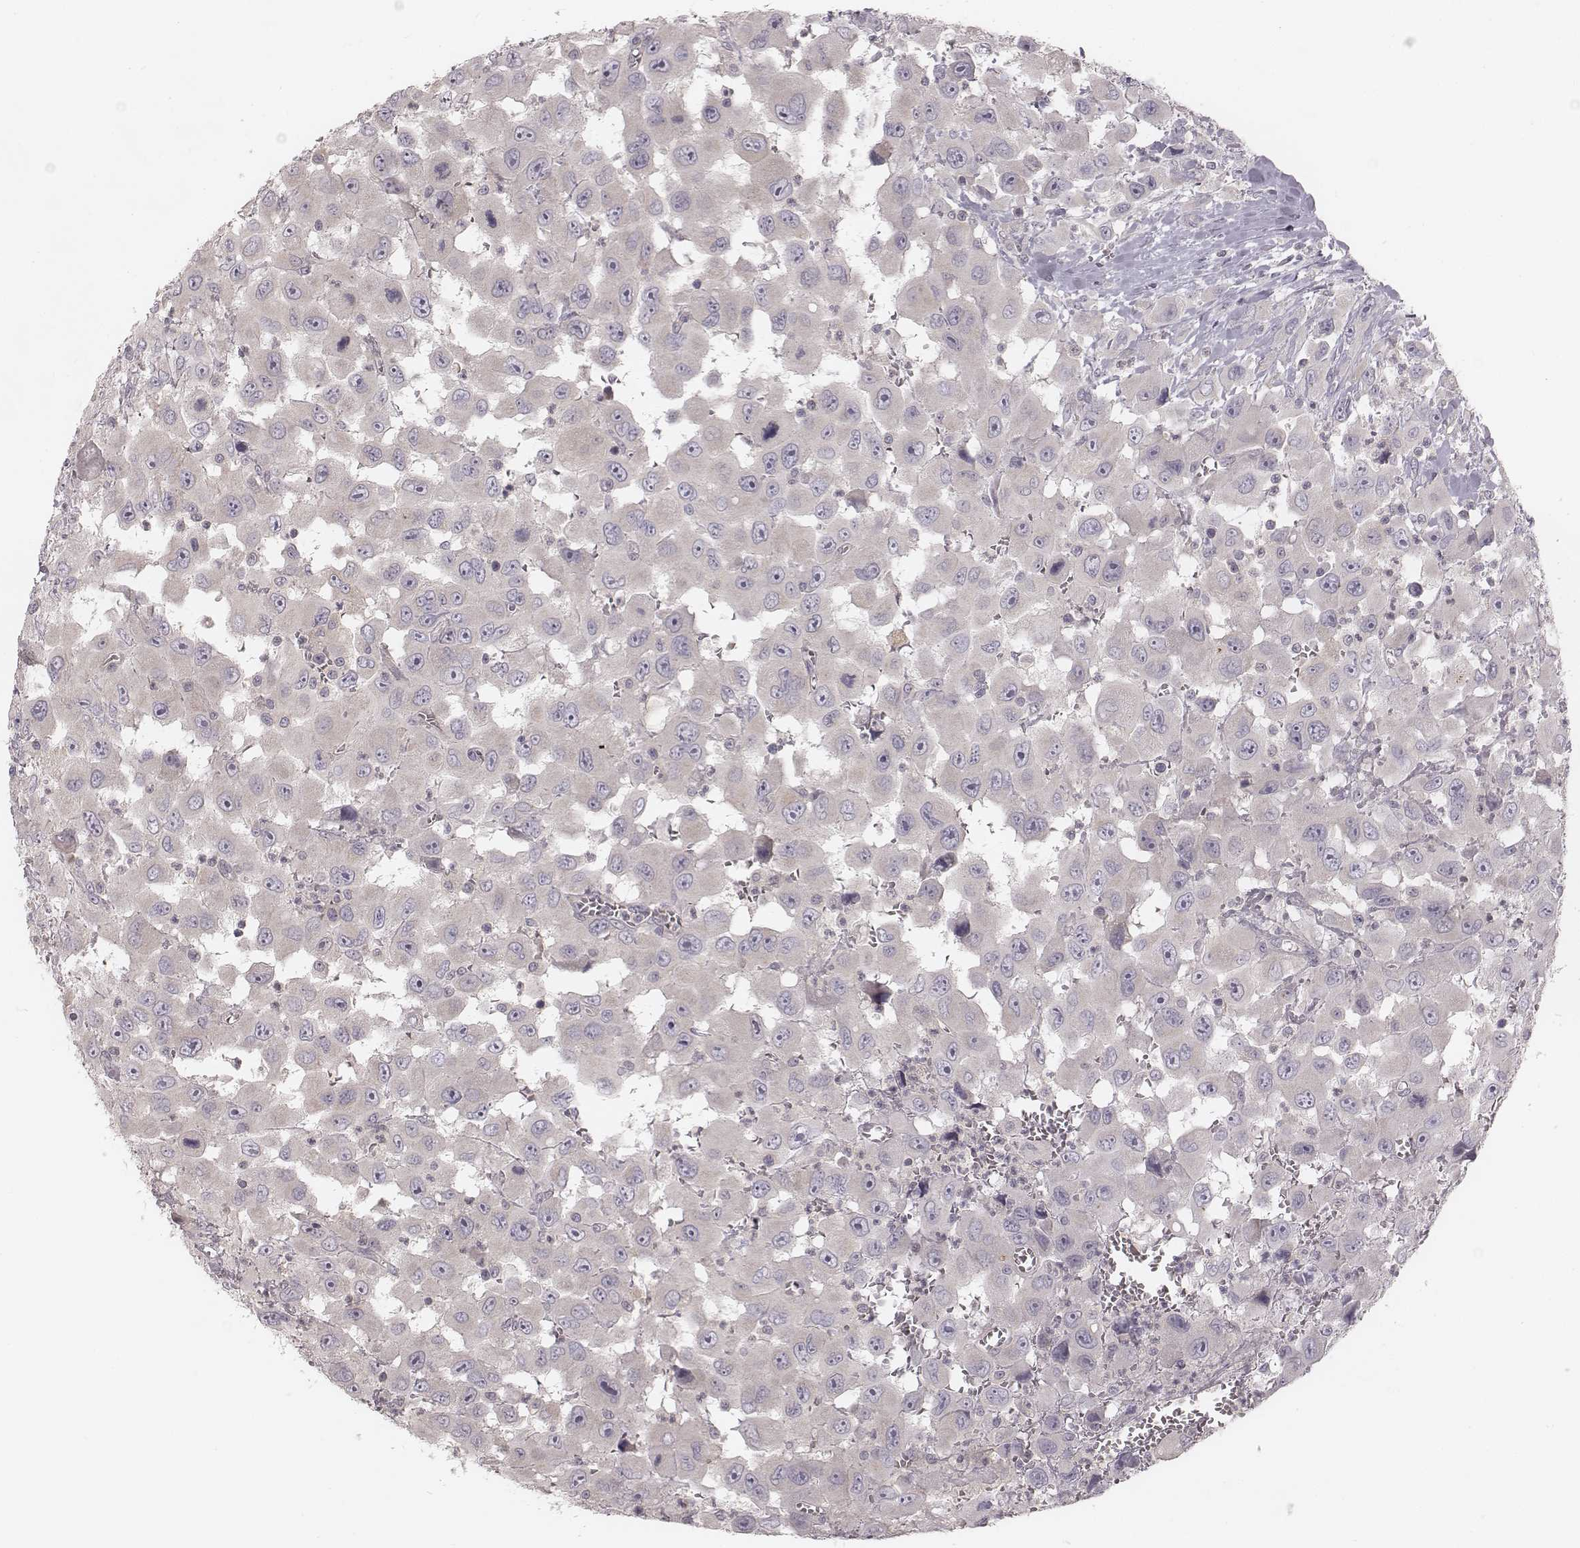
{"staining": {"intensity": "negative", "quantity": "none", "location": "none"}, "tissue": "head and neck cancer", "cell_type": "Tumor cells", "image_type": "cancer", "snomed": [{"axis": "morphology", "description": "Squamous cell carcinoma, NOS"}, {"axis": "morphology", "description": "Squamous cell carcinoma, metastatic, NOS"}, {"axis": "topography", "description": "Oral tissue"}, {"axis": "topography", "description": "Head-Neck"}], "caption": "This histopathology image is of head and neck metastatic squamous cell carcinoma stained with immunohistochemistry (IHC) to label a protein in brown with the nuclei are counter-stained blue. There is no staining in tumor cells.", "gene": "TDRD5", "patient": {"sex": "female", "age": 85}}